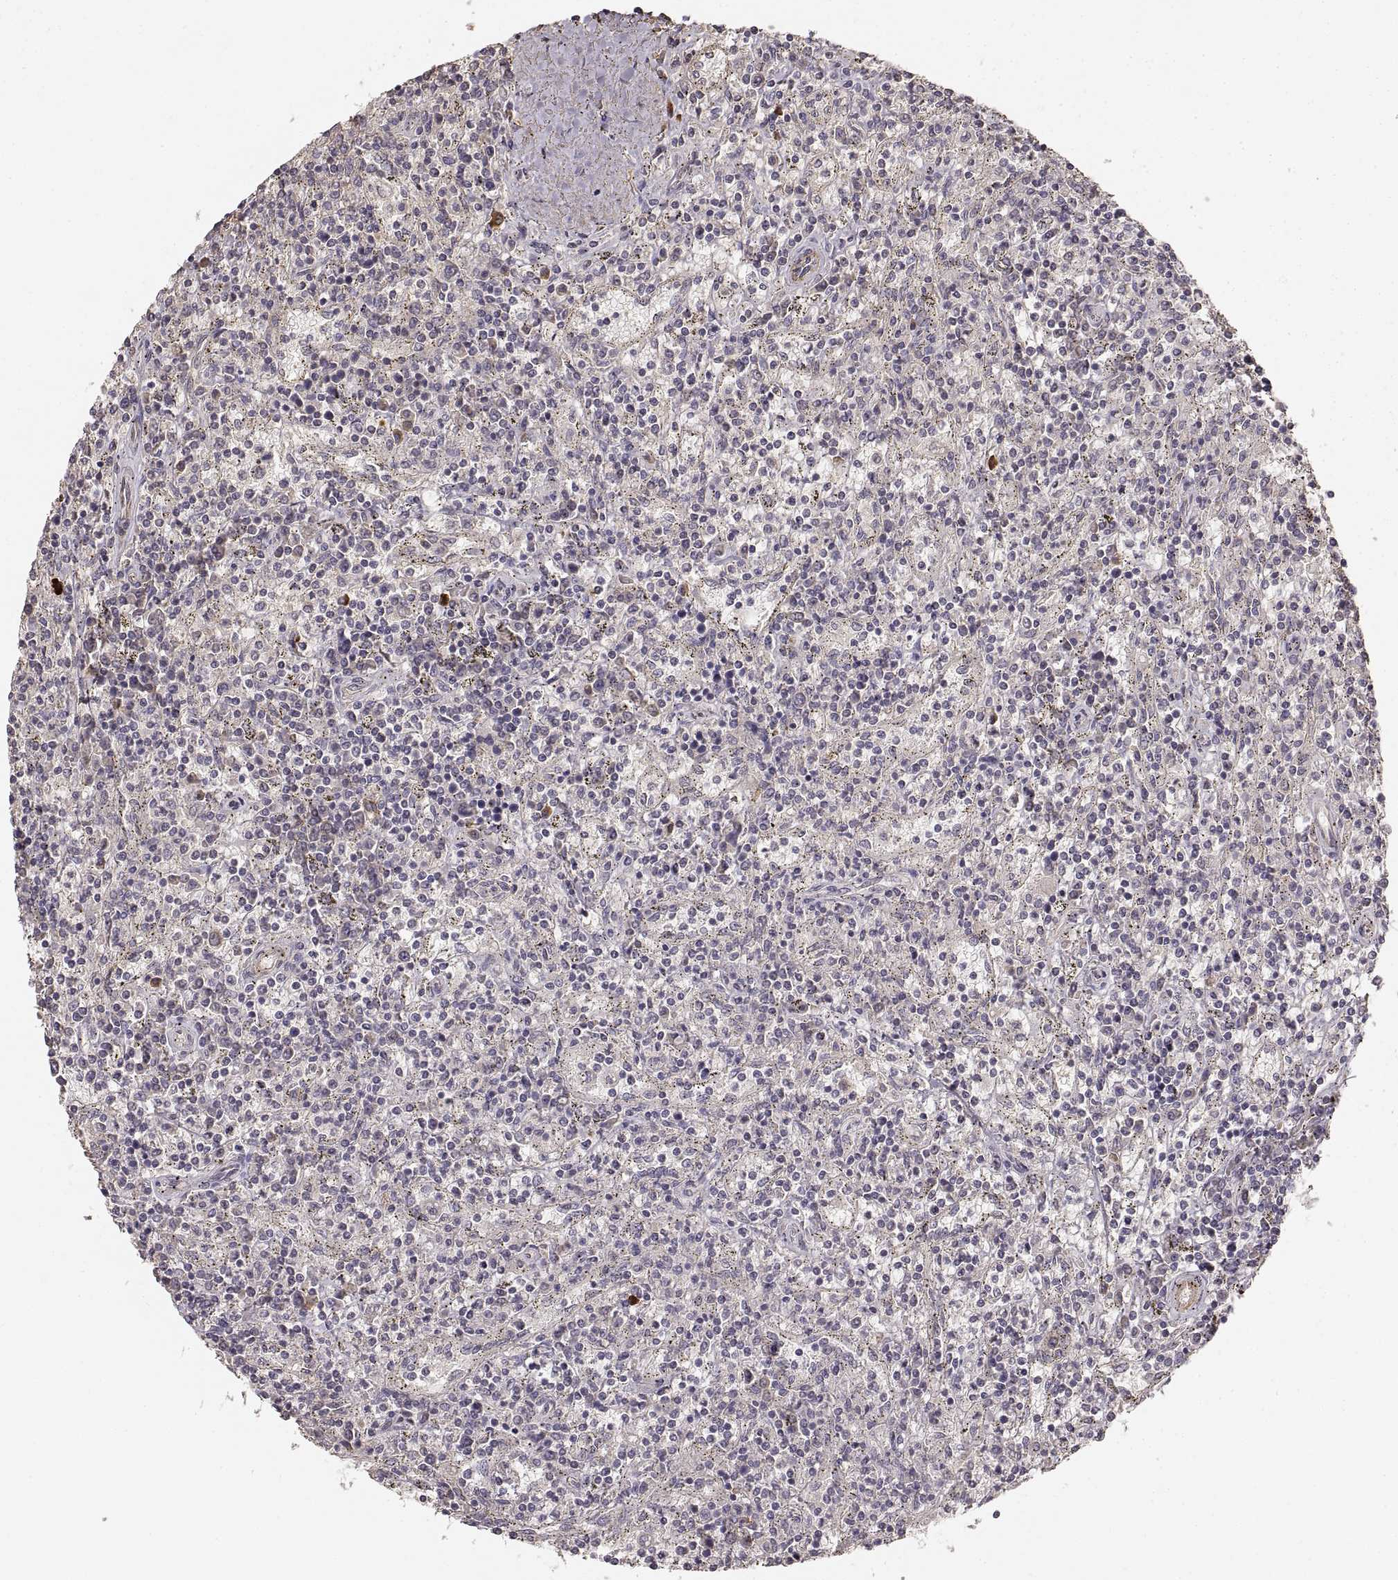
{"staining": {"intensity": "negative", "quantity": "none", "location": "none"}, "tissue": "lymphoma", "cell_type": "Tumor cells", "image_type": "cancer", "snomed": [{"axis": "morphology", "description": "Malignant lymphoma, non-Hodgkin's type, Low grade"}, {"axis": "topography", "description": "Spleen"}], "caption": "Immunohistochemical staining of human low-grade malignant lymphoma, non-Hodgkin's type demonstrates no significant staining in tumor cells.", "gene": "LAMA4", "patient": {"sex": "male", "age": 62}}